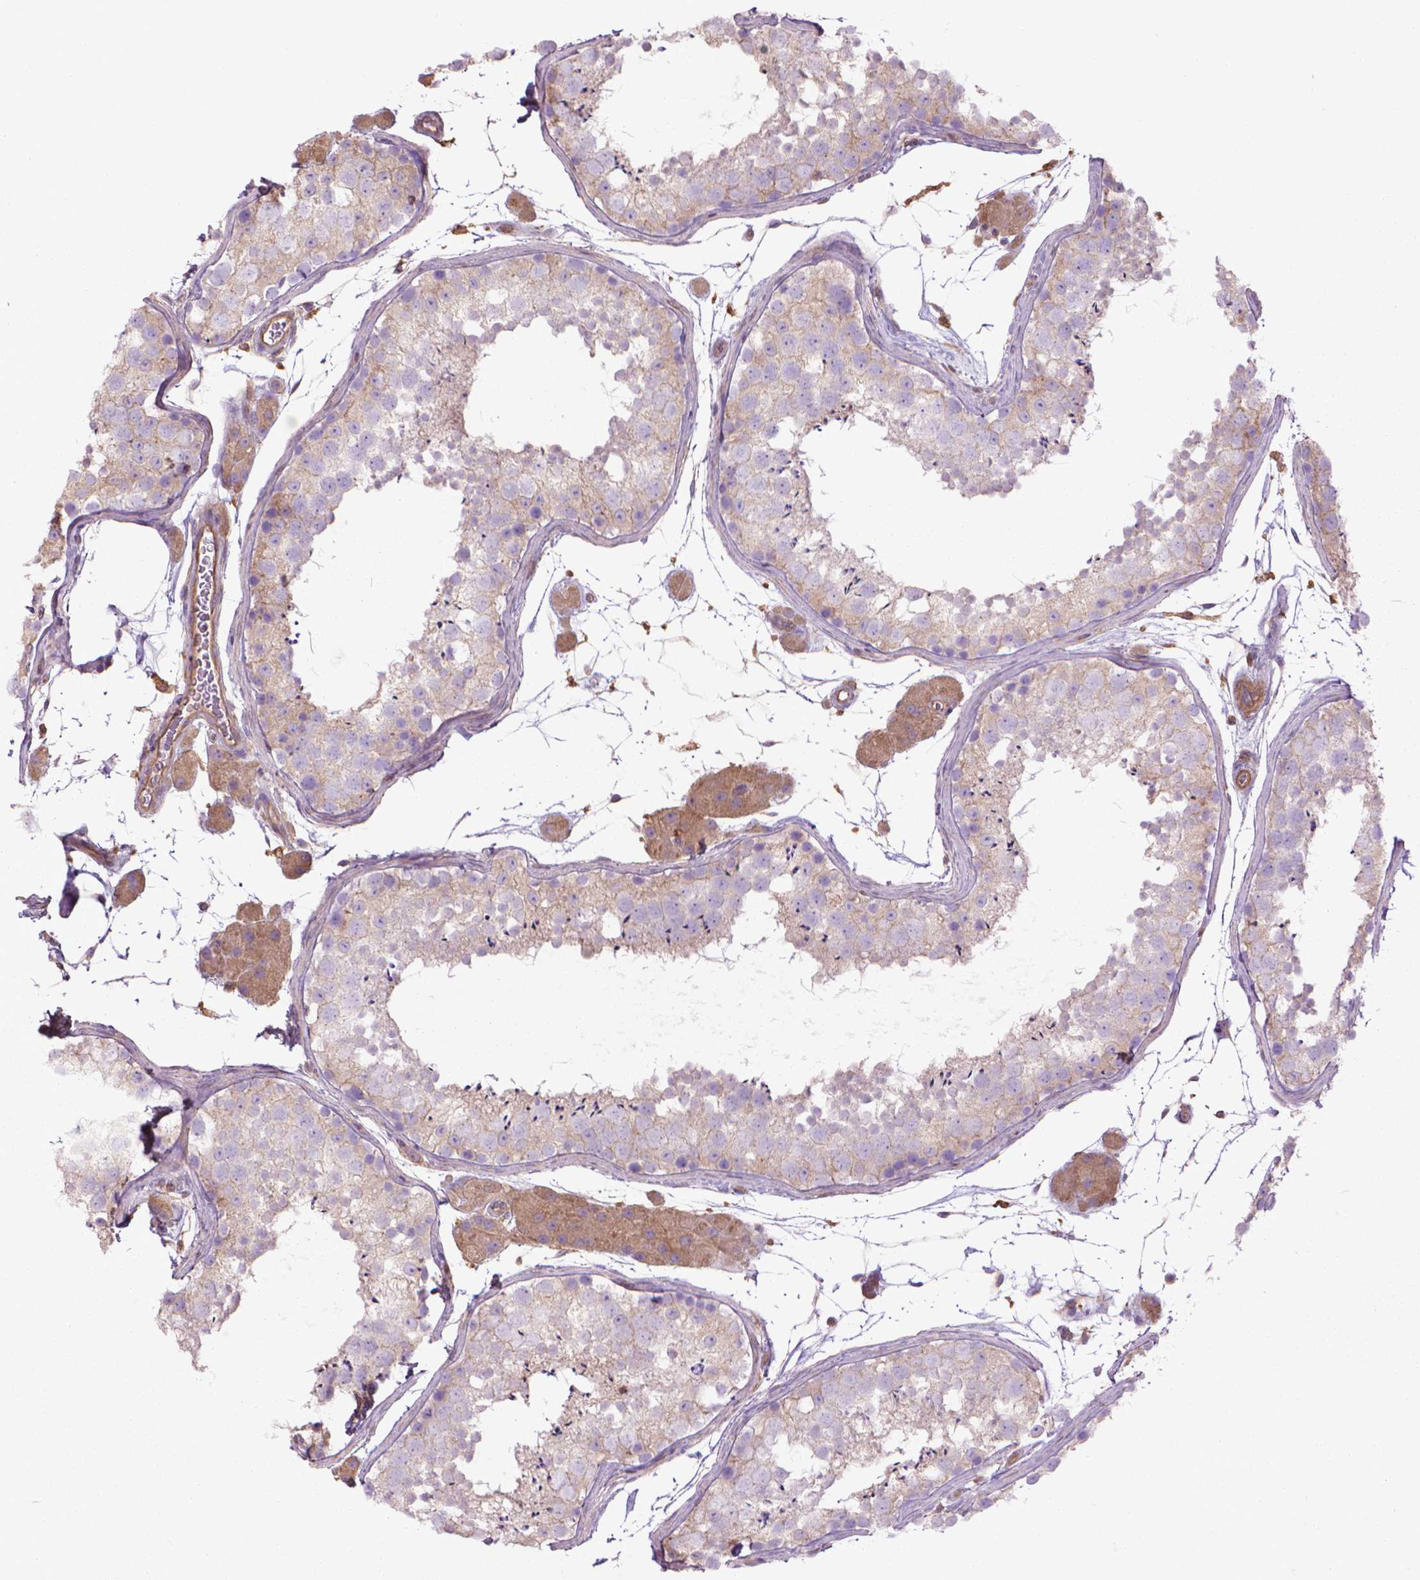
{"staining": {"intensity": "weak", "quantity": "25%-75%", "location": "cytoplasmic/membranous"}, "tissue": "testis", "cell_type": "Cells in seminiferous ducts", "image_type": "normal", "snomed": [{"axis": "morphology", "description": "Normal tissue, NOS"}, {"axis": "topography", "description": "Testis"}], "caption": "High-magnification brightfield microscopy of normal testis stained with DAB (3,3'-diaminobenzidine) (brown) and counterstained with hematoxylin (blue). cells in seminiferous ducts exhibit weak cytoplasmic/membranous positivity is seen in about25%-75% of cells. The protein is shown in brown color, while the nuclei are stained blue.", "gene": "CORO1B", "patient": {"sex": "male", "age": 41}}